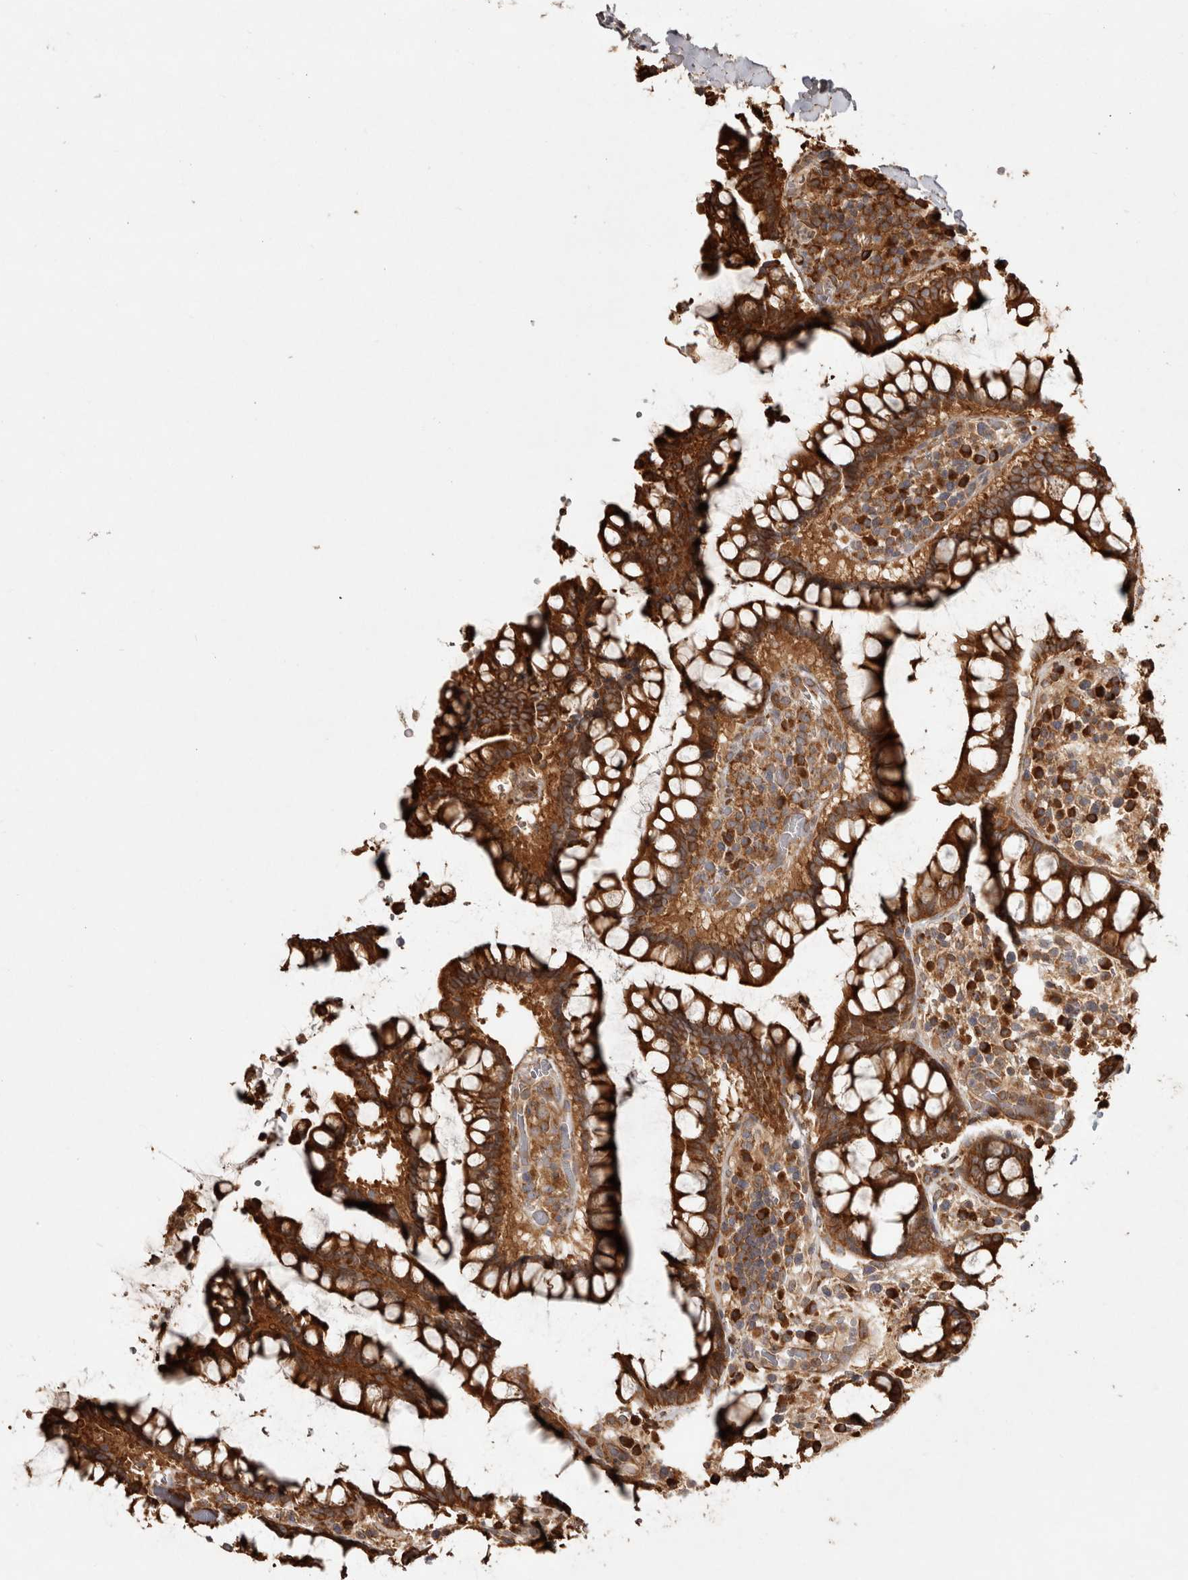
{"staining": {"intensity": "moderate", "quantity": ">75%", "location": "cytoplasmic/membranous"}, "tissue": "colon", "cell_type": "Endothelial cells", "image_type": "normal", "snomed": [{"axis": "morphology", "description": "Normal tissue, NOS"}, {"axis": "topography", "description": "Colon"}], "caption": "IHC image of benign colon: human colon stained using immunohistochemistry exhibits medium levels of moderate protein expression localized specifically in the cytoplasmic/membranous of endothelial cells, appearing as a cytoplasmic/membranous brown color.", "gene": "CAMSAP2", "patient": {"sex": "female", "age": 79}}